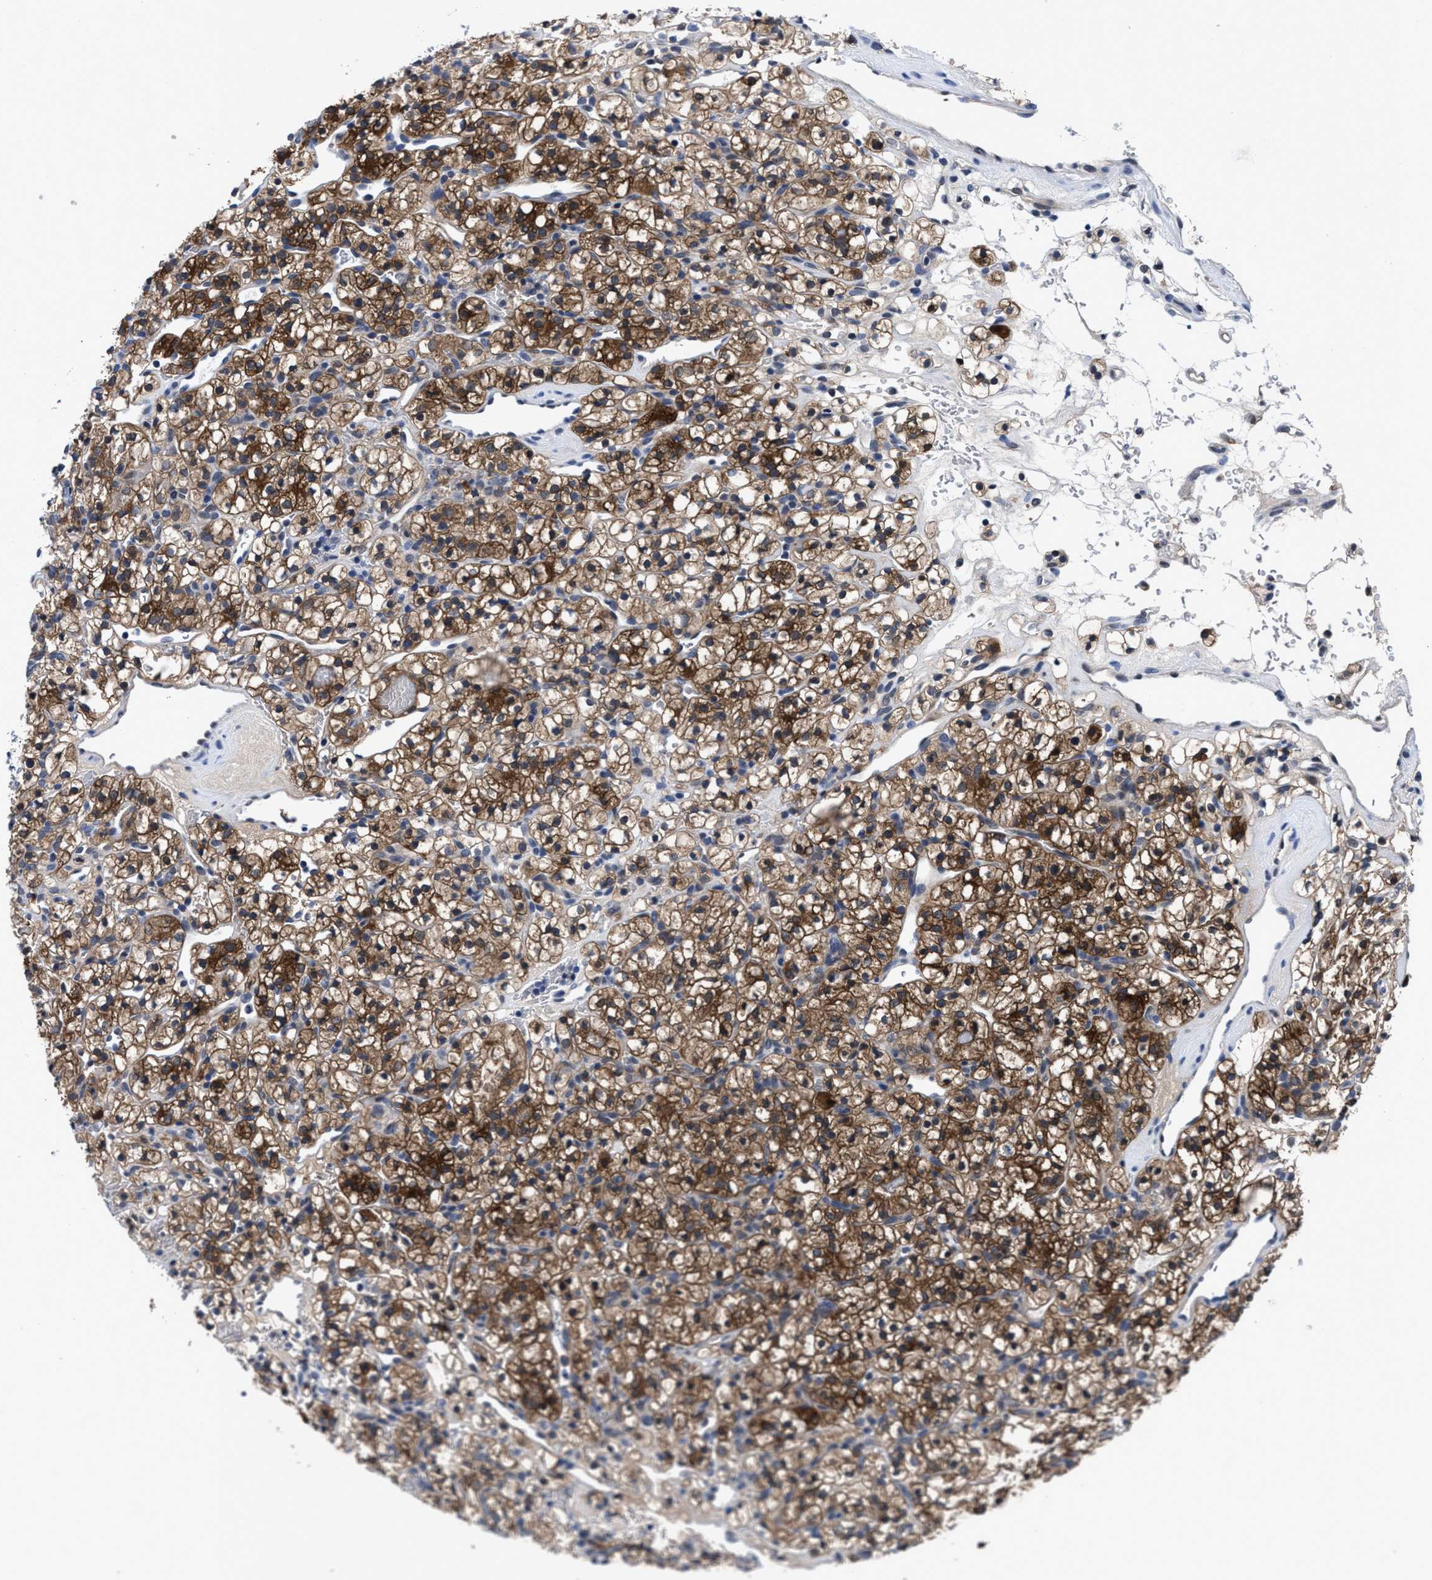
{"staining": {"intensity": "moderate", "quantity": ">75%", "location": "cytoplasmic/membranous"}, "tissue": "renal cancer", "cell_type": "Tumor cells", "image_type": "cancer", "snomed": [{"axis": "morphology", "description": "Adenocarcinoma, NOS"}, {"axis": "topography", "description": "Kidney"}], "caption": "Immunohistochemical staining of human renal adenocarcinoma shows moderate cytoplasmic/membranous protein expression in approximately >75% of tumor cells.", "gene": "ACLY", "patient": {"sex": "female", "age": 57}}